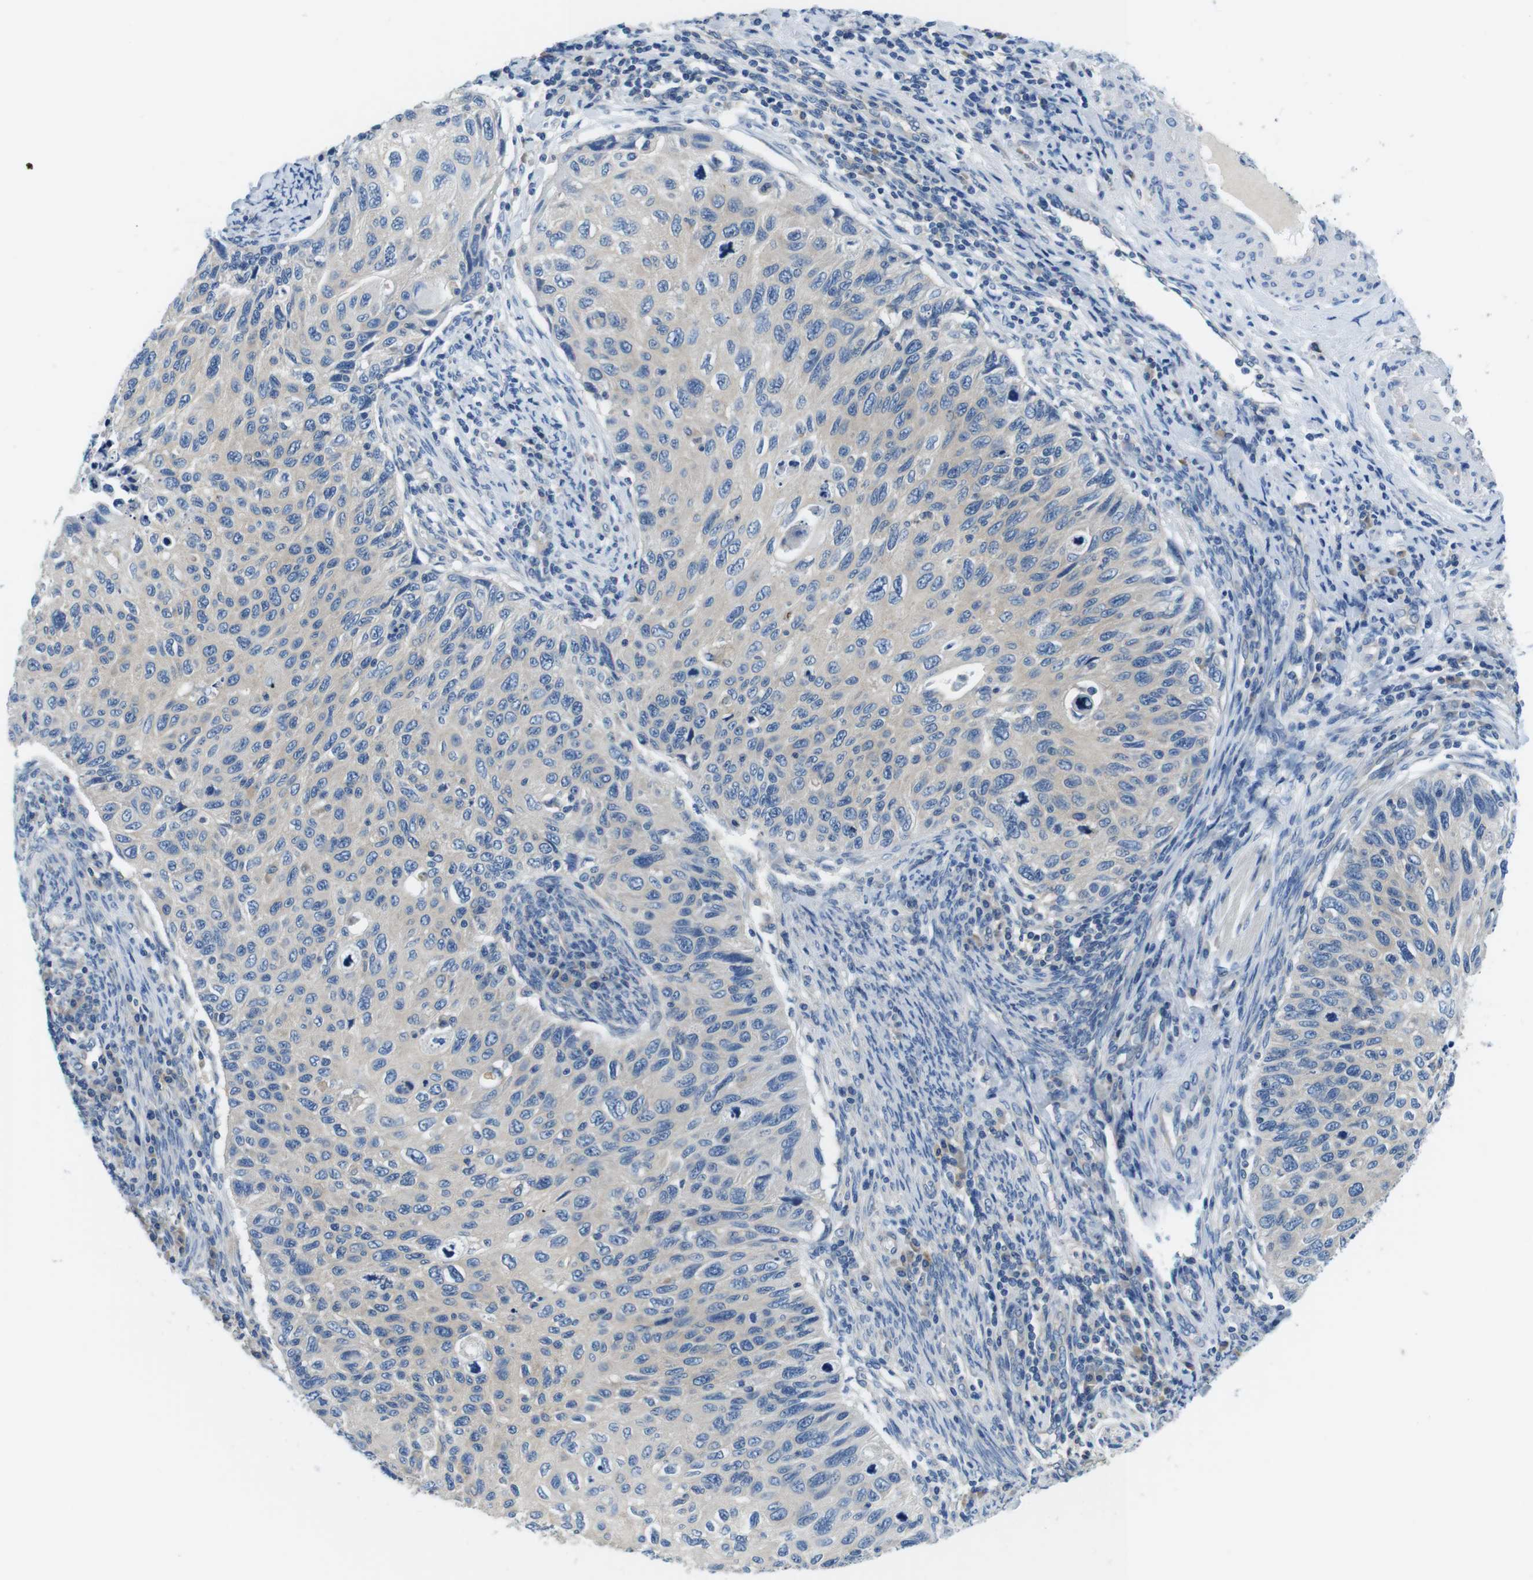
{"staining": {"intensity": "negative", "quantity": "none", "location": "none"}, "tissue": "cervical cancer", "cell_type": "Tumor cells", "image_type": "cancer", "snomed": [{"axis": "morphology", "description": "Squamous cell carcinoma, NOS"}, {"axis": "topography", "description": "Cervix"}], "caption": "The photomicrograph demonstrates no significant positivity in tumor cells of squamous cell carcinoma (cervical).", "gene": "DENND4C", "patient": {"sex": "female", "age": 70}}